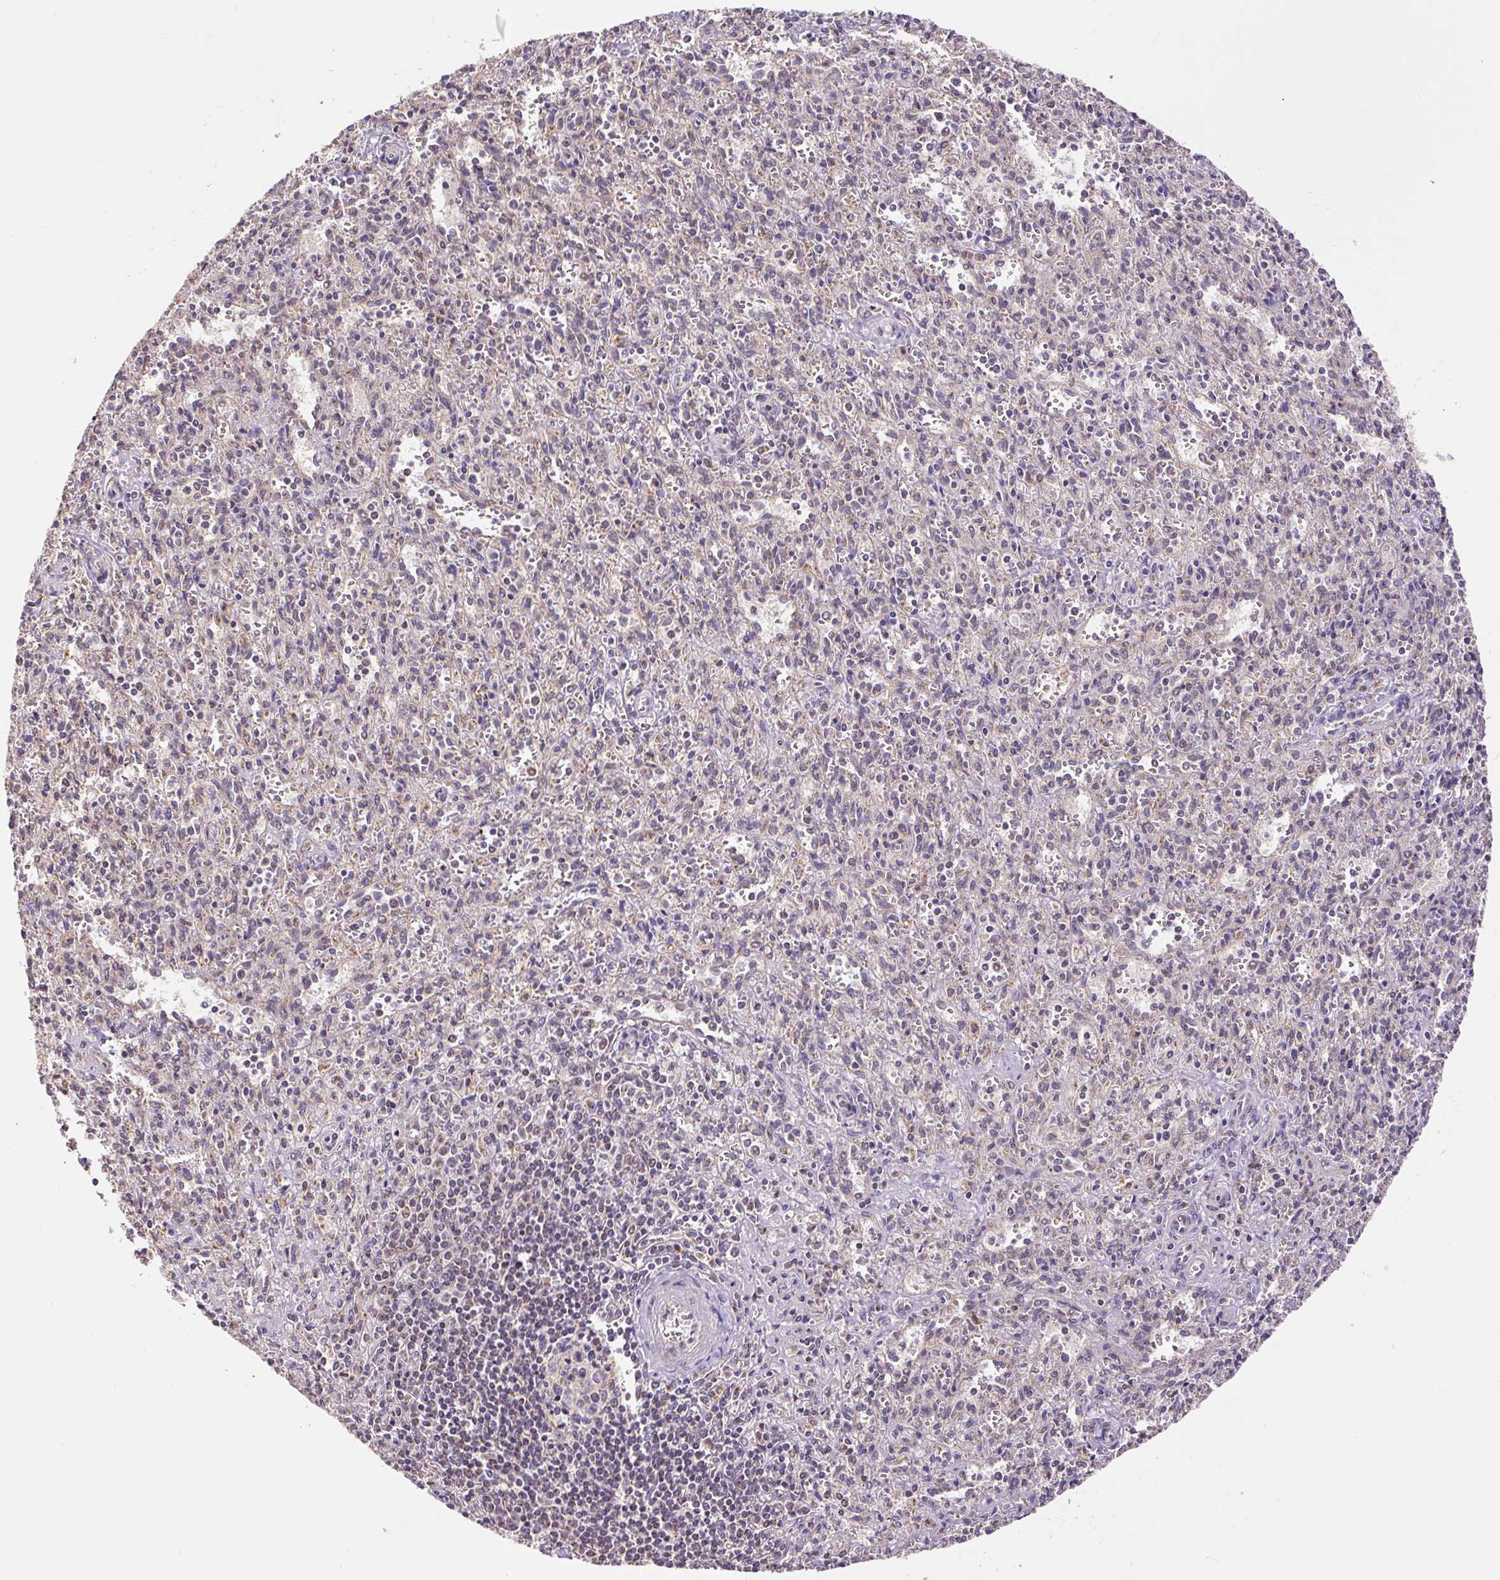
{"staining": {"intensity": "moderate", "quantity": "<25%", "location": "cytoplasmic/membranous"}, "tissue": "spleen", "cell_type": "Cells in red pulp", "image_type": "normal", "snomed": [{"axis": "morphology", "description": "Normal tissue, NOS"}, {"axis": "topography", "description": "Spleen"}], "caption": "Immunohistochemical staining of unremarkable spleen exhibits <25% levels of moderate cytoplasmic/membranous protein positivity in approximately <25% of cells in red pulp. The protein of interest is shown in brown color, while the nuclei are stained blue.", "gene": "MFSD9", "patient": {"sex": "female", "age": 26}}